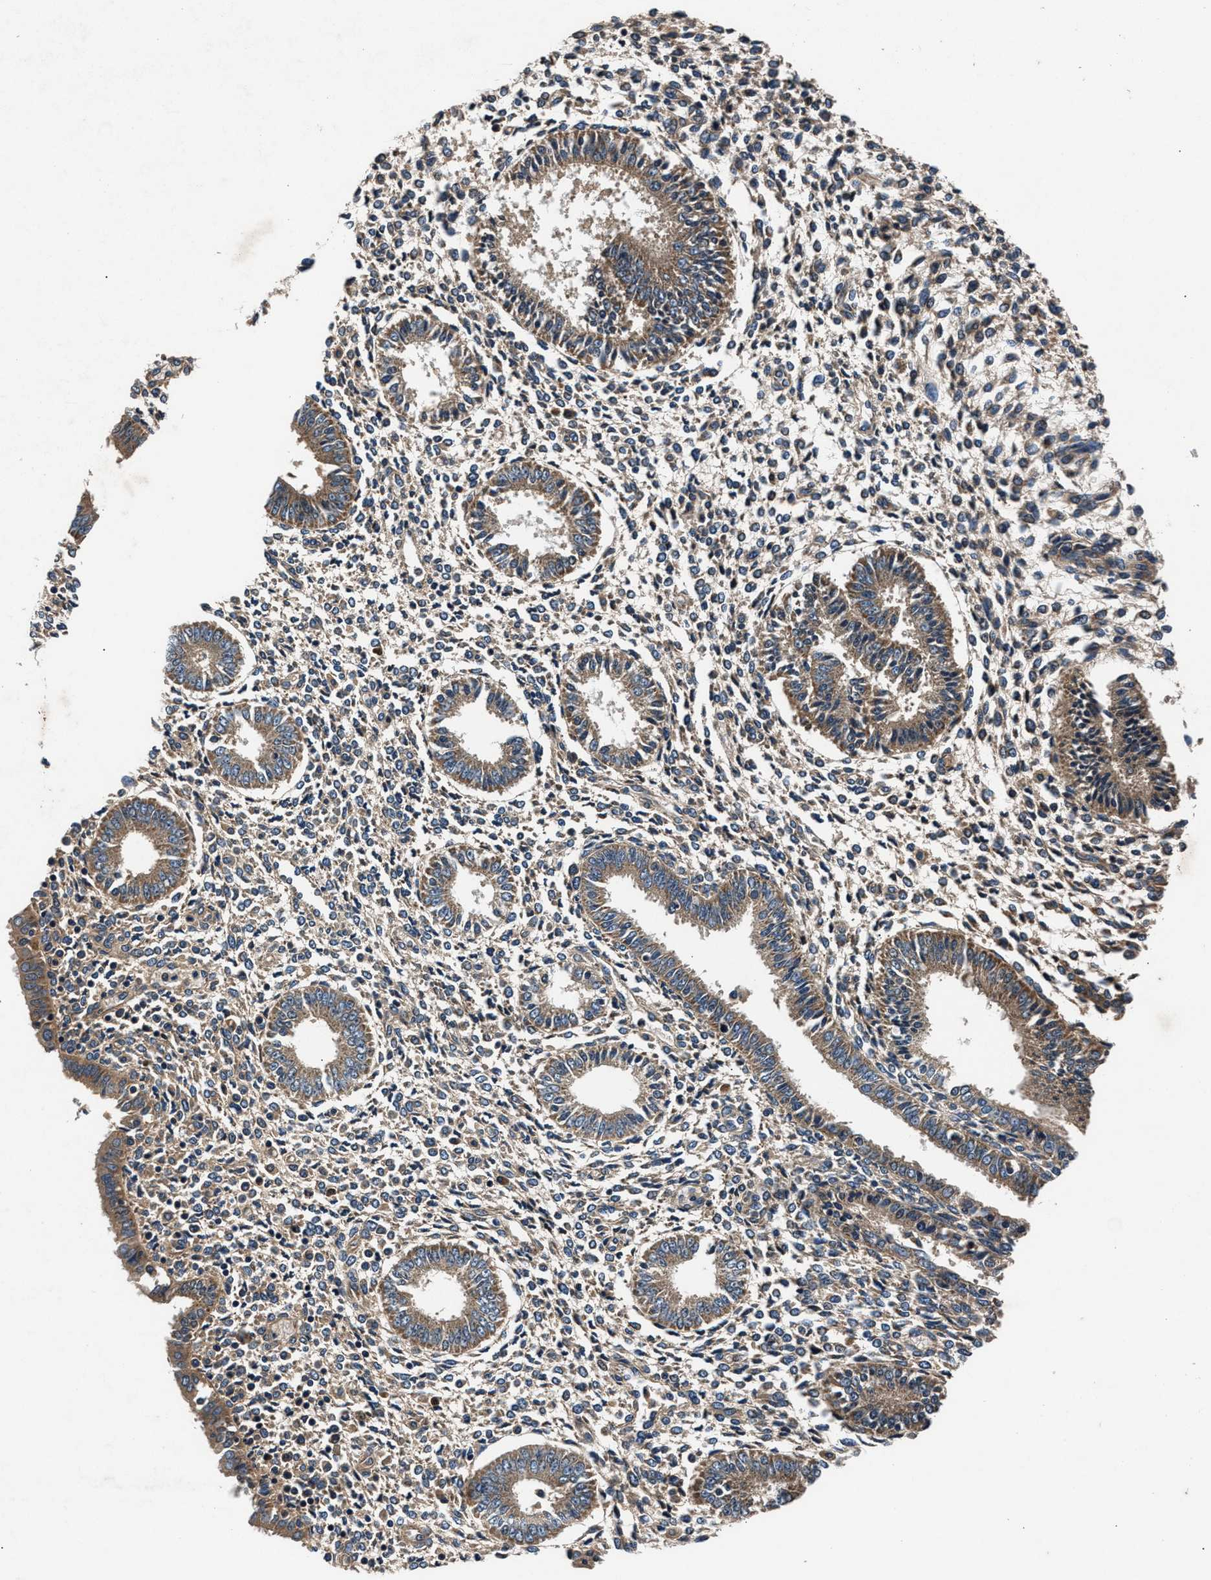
{"staining": {"intensity": "moderate", "quantity": ">75%", "location": "cytoplasmic/membranous"}, "tissue": "endometrium", "cell_type": "Cells in endometrial stroma", "image_type": "normal", "snomed": [{"axis": "morphology", "description": "Normal tissue, NOS"}, {"axis": "topography", "description": "Endometrium"}], "caption": "Approximately >75% of cells in endometrial stroma in benign endometrium exhibit moderate cytoplasmic/membranous protein expression as visualized by brown immunohistochemical staining.", "gene": "IMMT", "patient": {"sex": "female", "age": 35}}